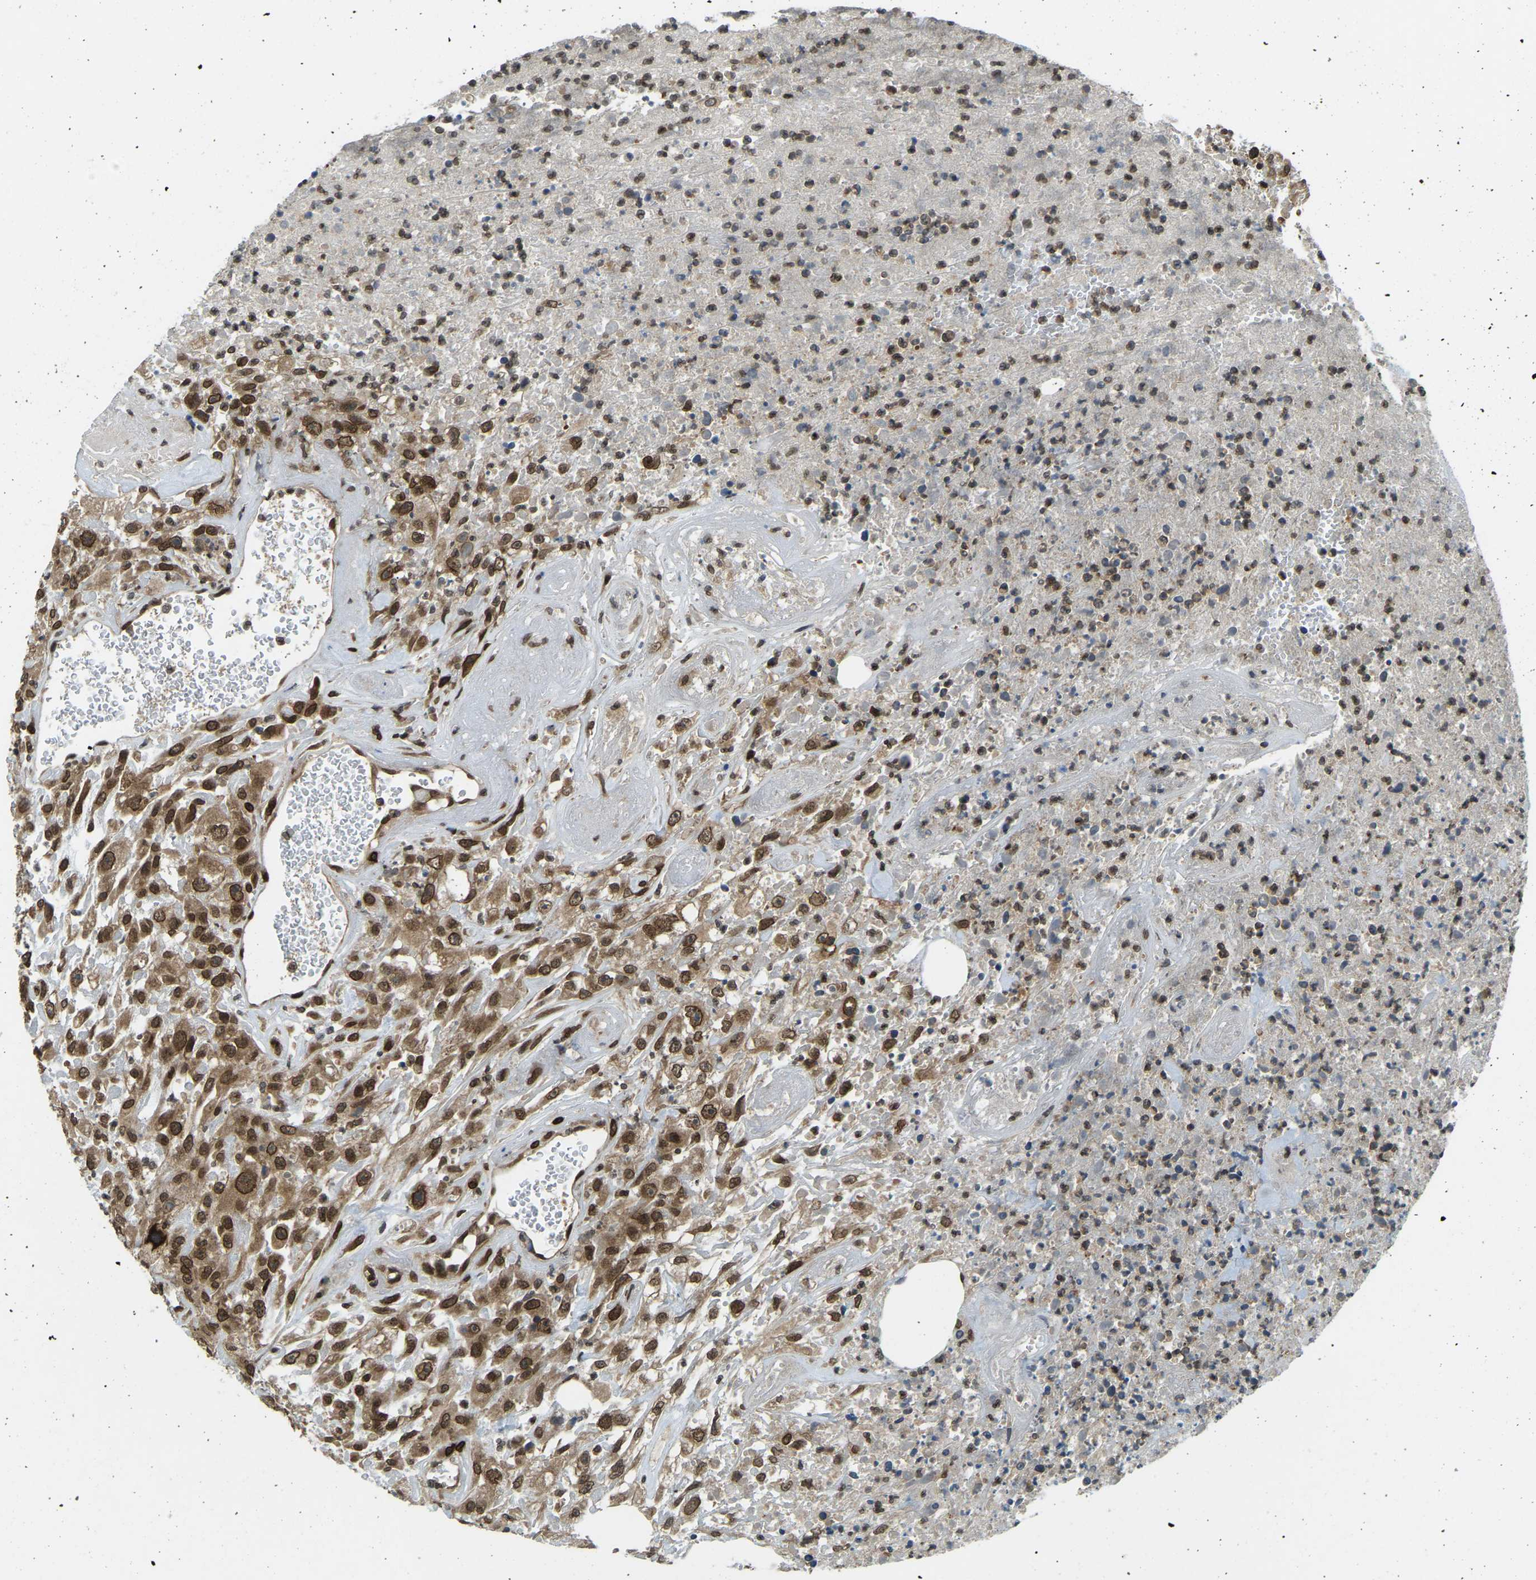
{"staining": {"intensity": "moderate", "quantity": ">75%", "location": "cytoplasmic/membranous,nuclear"}, "tissue": "urothelial cancer", "cell_type": "Tumor cells", "image_type": "cancer", "snomed": [{"axis": "morphology", "description": "Urothelial carcinoma, High grade"}, {"axis": "topography", "description": "Urinary bladder"}], "caption": "High-grade urothelial carcinoma was stained to show a protein in brown. There is medium levels of moderate cytoplasmic/membranous and nuclear staining in about >75% of tumor cells.", "gene": "SYNE1", "patient": {"sex": "male", "age": 46}}